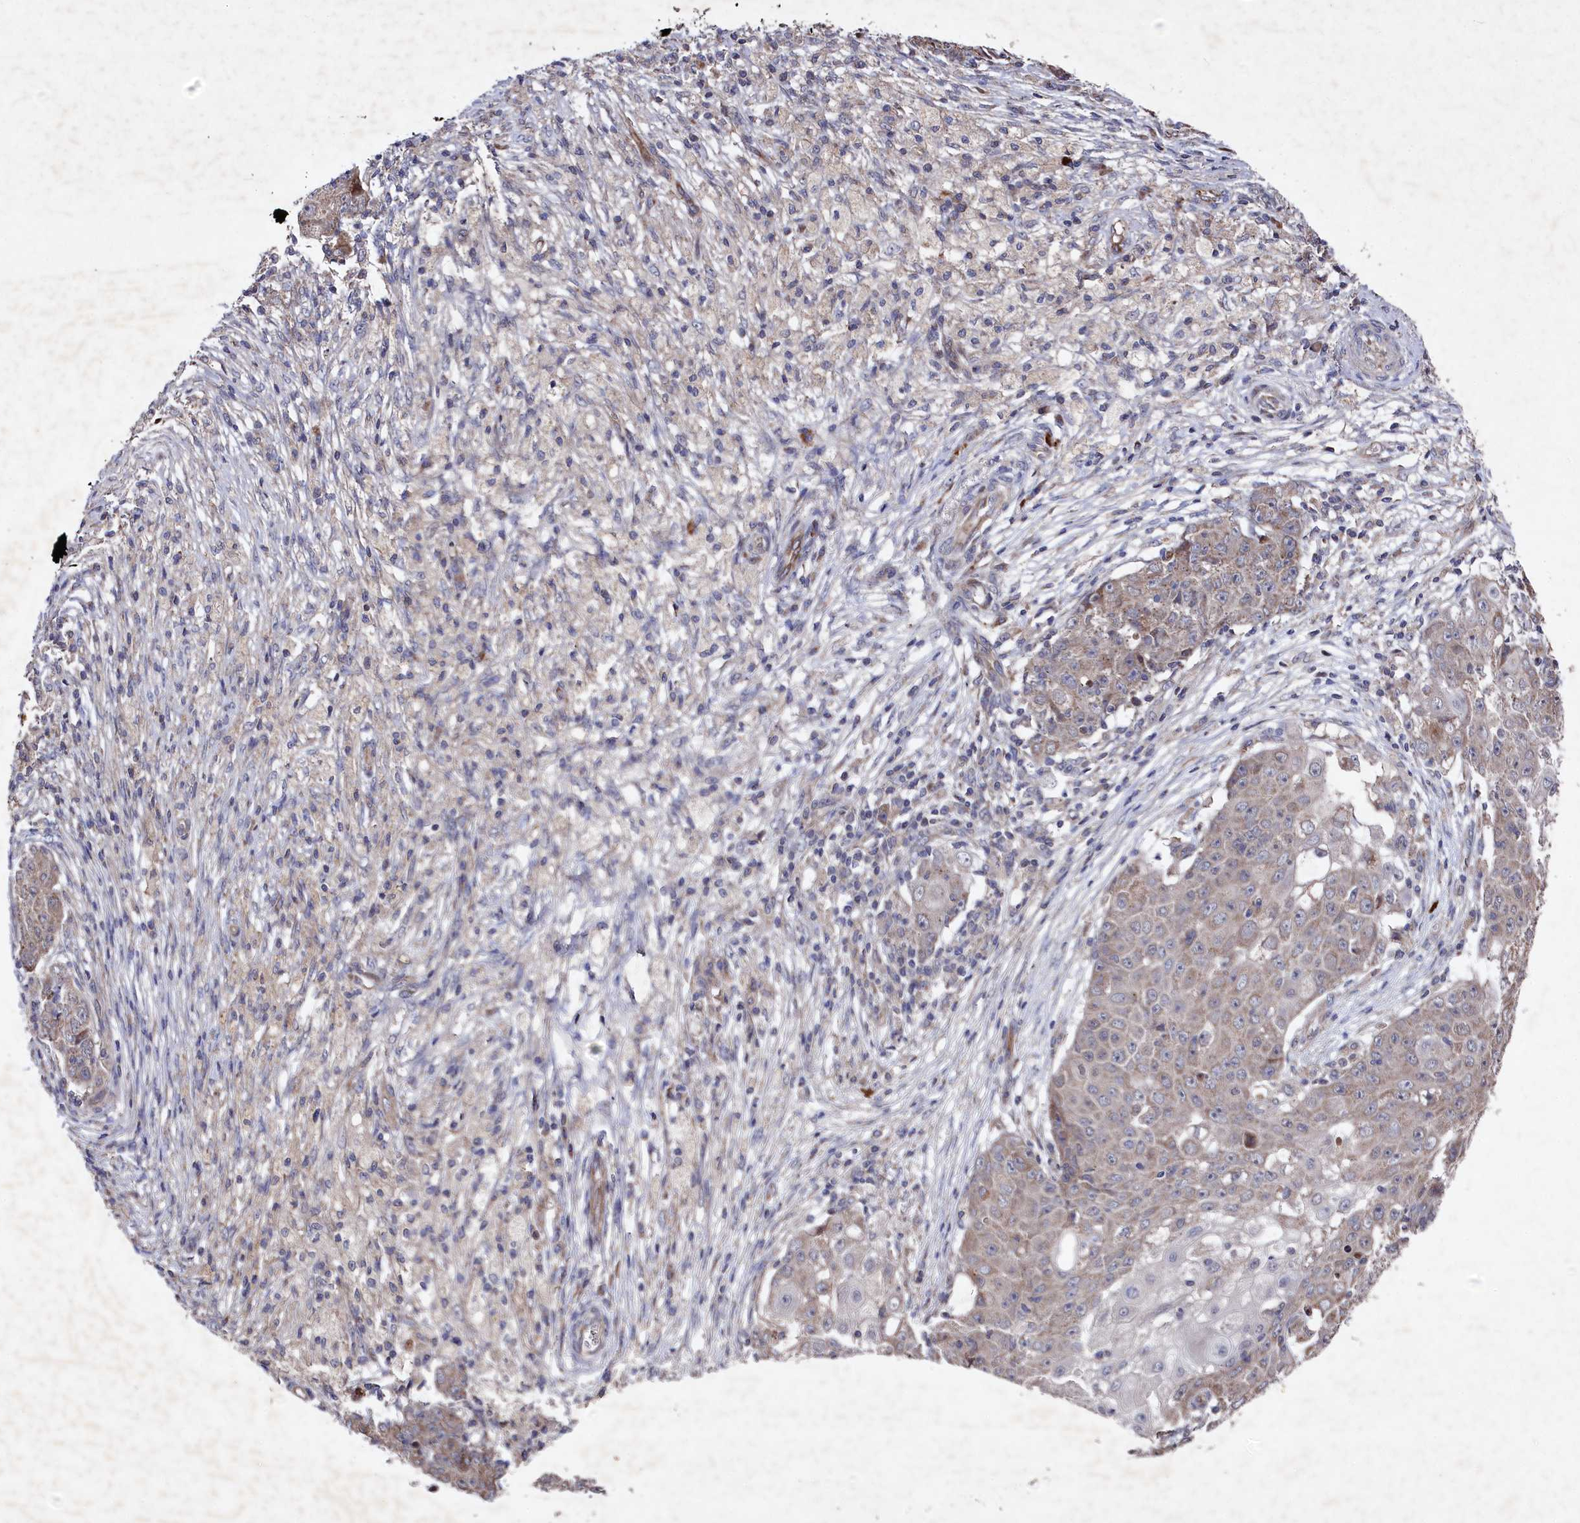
{"staining": {"intensity": "weak", "quantity": "<25%", "location": "cytoplasmic/membranous"}, "tissue": "ovarian cancer", "cell_type": "Tumor cells", "image_type": "cancer", "snomed": [{"axis": "morphology", "description": "Carcinoma, endometroid"}, {"axis": "topography", "description": "Ovary"}], "caption": "High magnification brightfield microscopy of ovarian cancer stained with DAB (brown) and counterstained with hematoxylin (blue): tumor cells show no significant expression.", "gene": "SUPV3L1", "patient": {"sex": "female", "age": 42}}